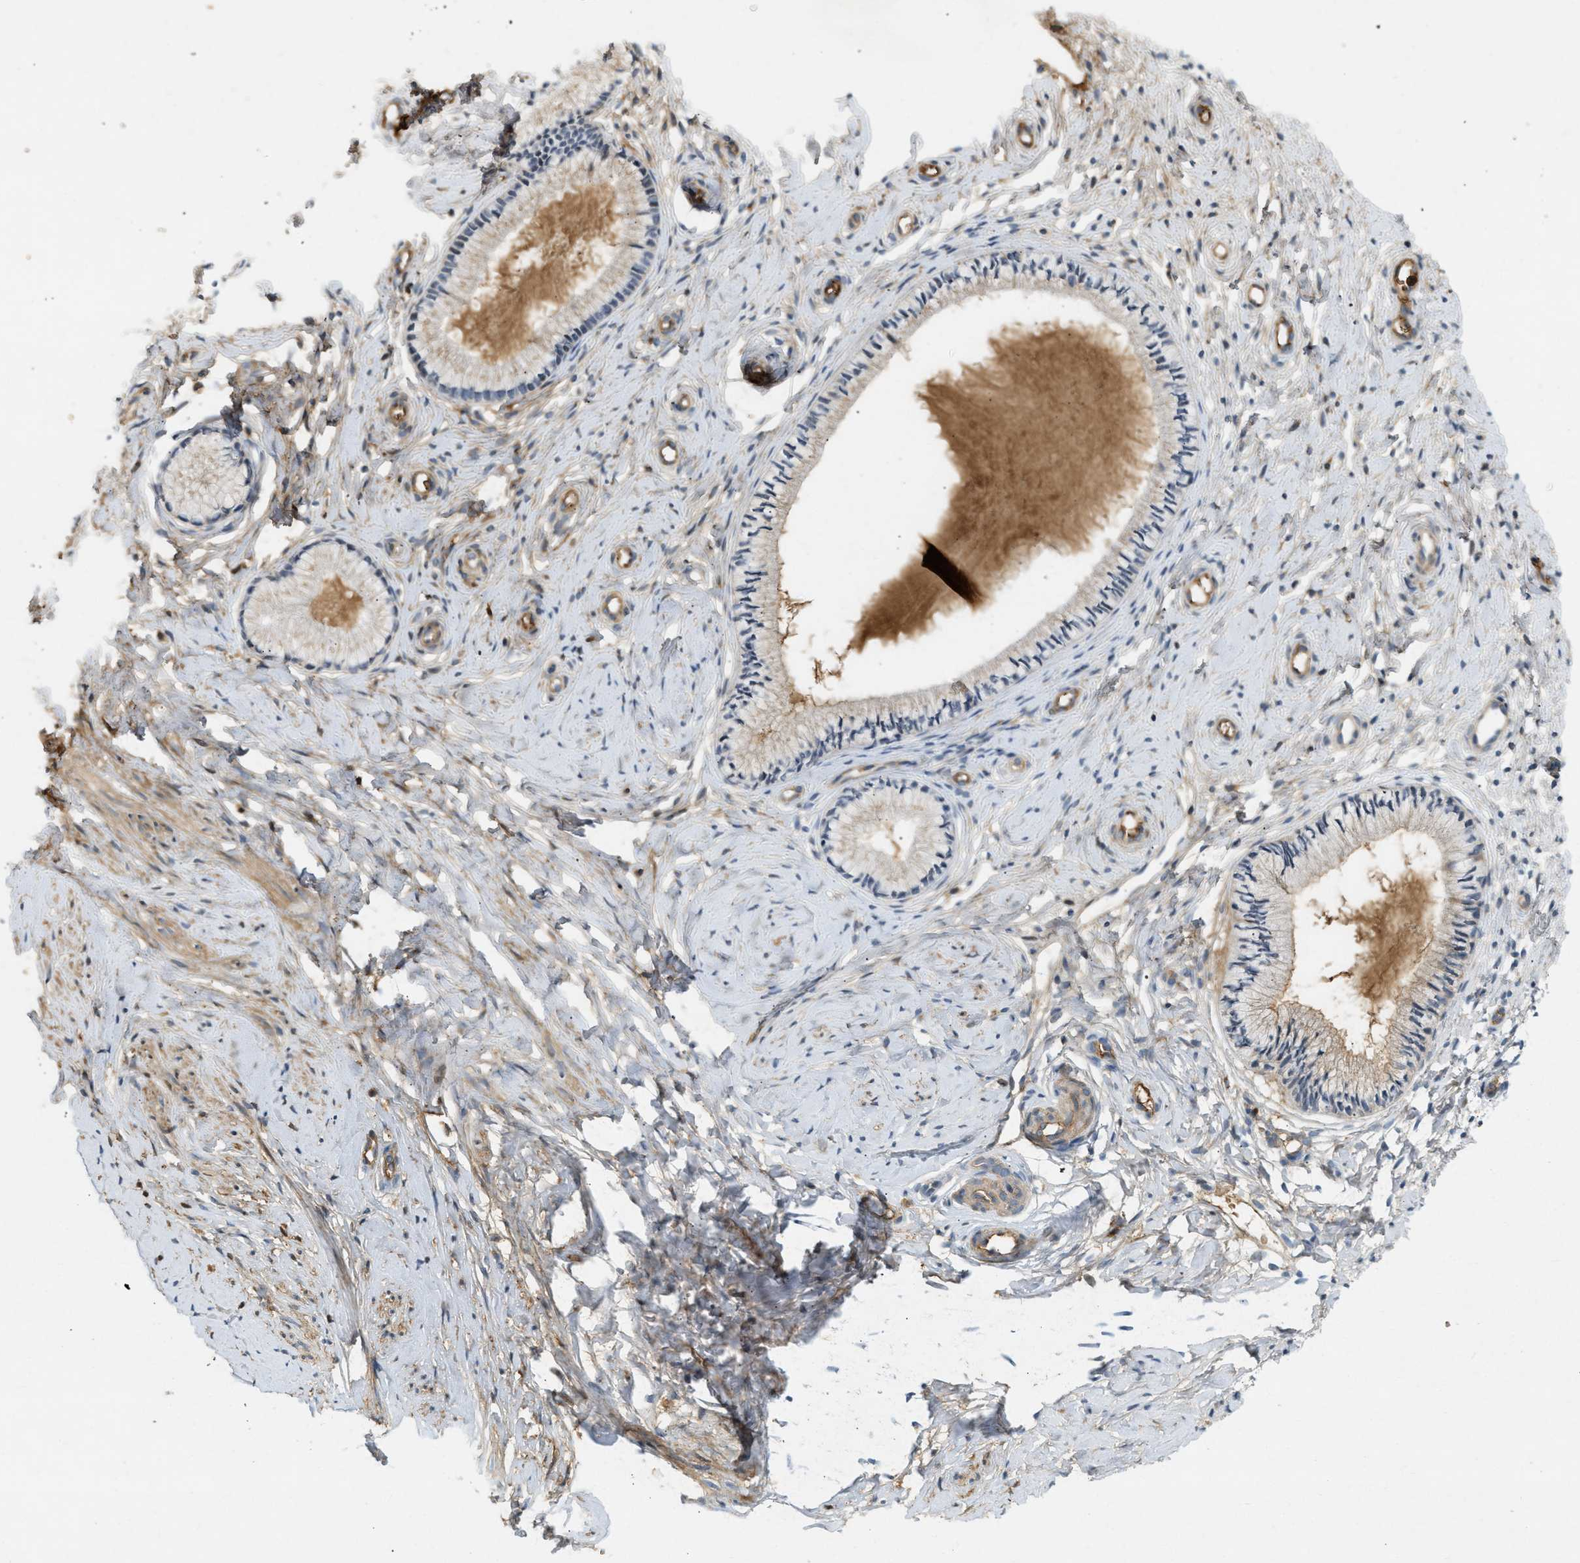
{"staining": {"intensity": "moderate", "quantity": "25%-75%", "location": "cytoplasmic/membranous"}, "tissue": "cervix", "cell_type": "Glandular cells", "image_type": "normal", "snomed": [{"axis": "morphology", "description": "Normal tissue, NOS"}, {"axis": "topography", "description": "Cervix"}], "caption": "DAB (3,3'-diaminobenzidine) immunohistochemical staining of unremarkable human cervix displays moderate cytoplasmic/membranous protein expression in about 25%-75% of glandular cells. (Brightfield microscopy of DAB IHC at high magnification).", "gene": "F8", "patient": {"sex": "female", "age": 46}}